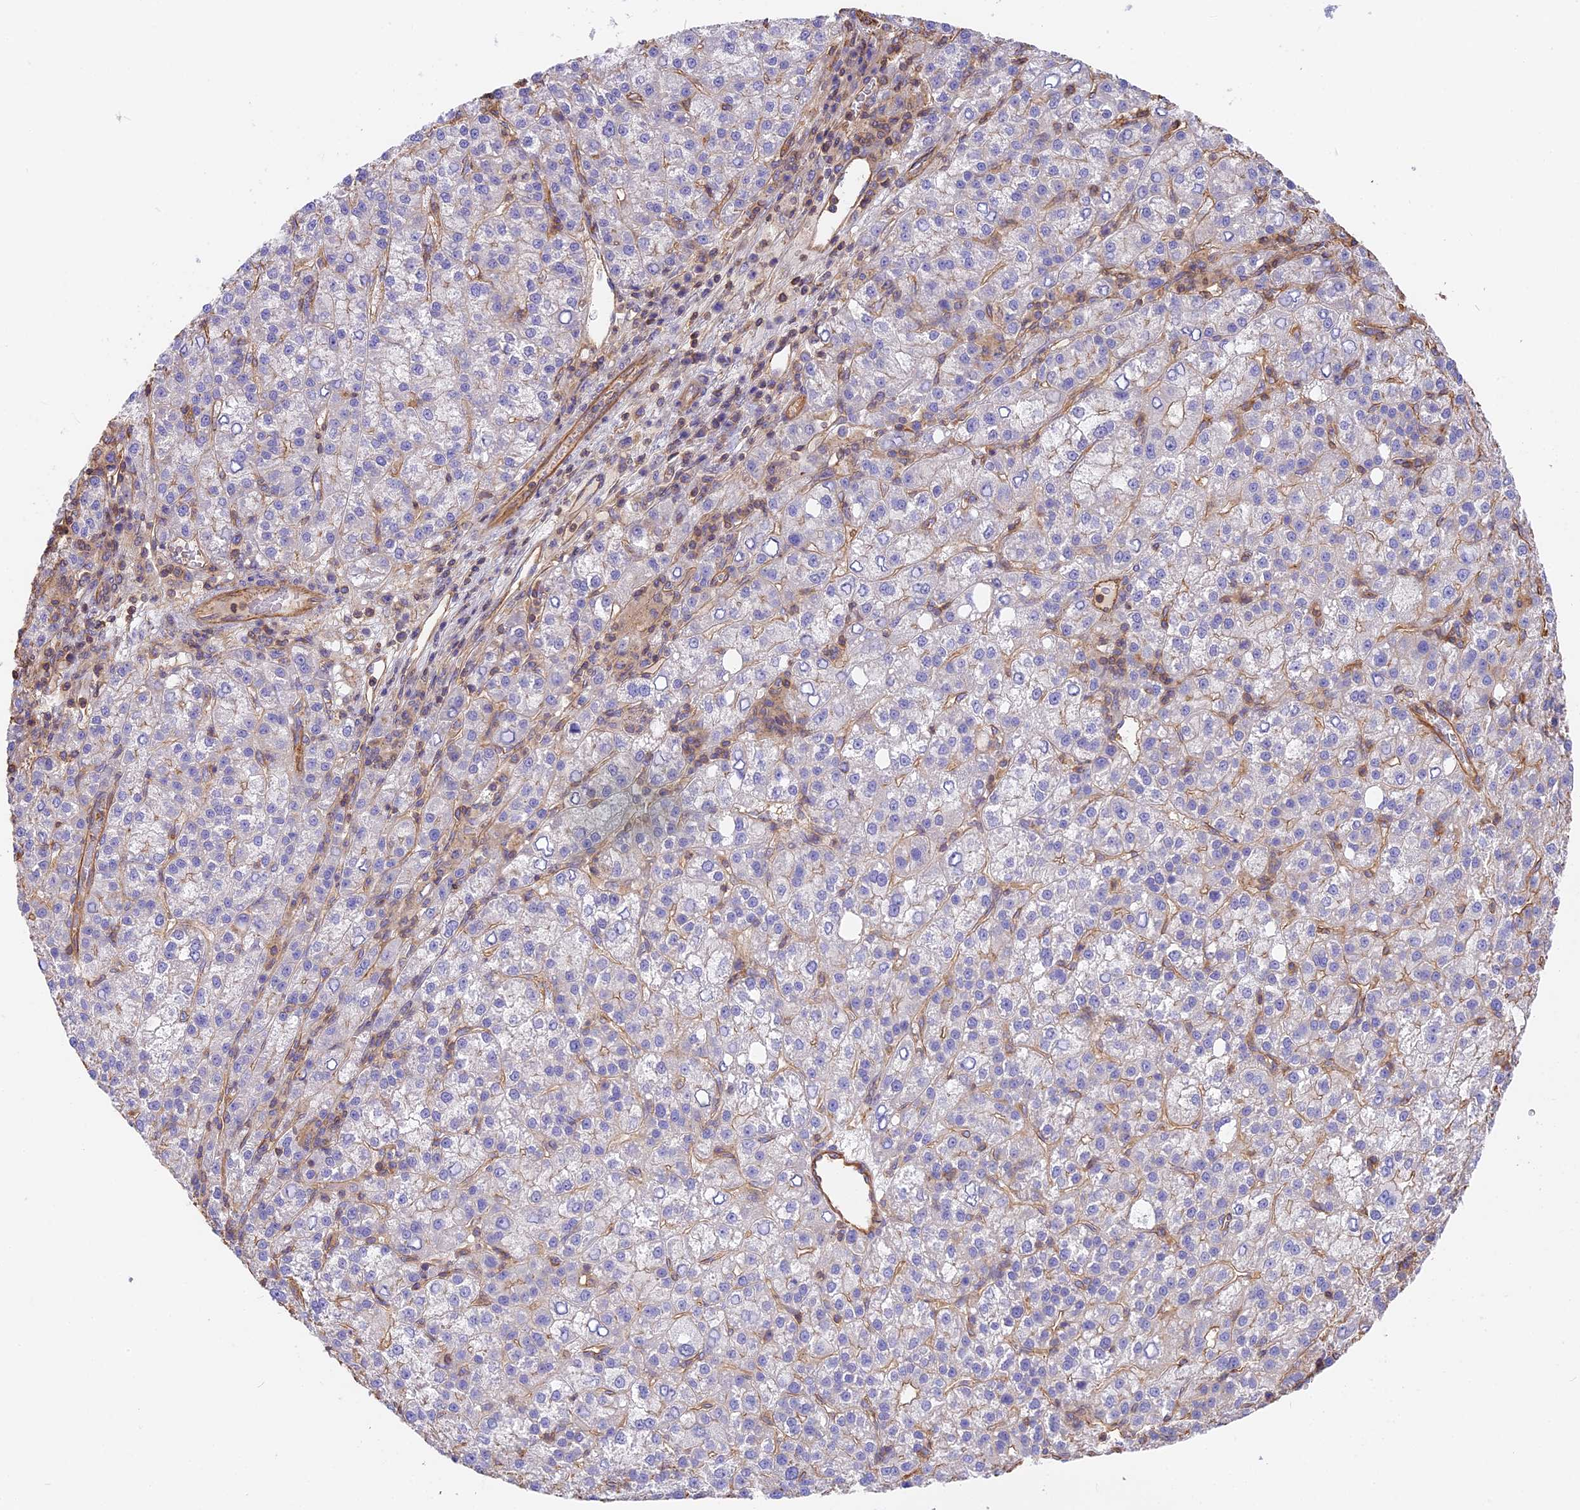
{"staining": {"intensity": "negative", "quantity": "none", "location": "none"}, "tissue": "liver cancer", "cell_type": "Tumor cells", "image_type": "cancer", "snomed": [{"axis": "morphology", "description": "Carcinoma, Hepatocellular, NOS"}, {"axis": "topography", "description": "Liver"}], "caption": "Tumor cells are negative for protein expression in human hepatocellular carcinoma (liver).", "gene": "VPS18", "patient": {"sex": "female", "age": 58}}